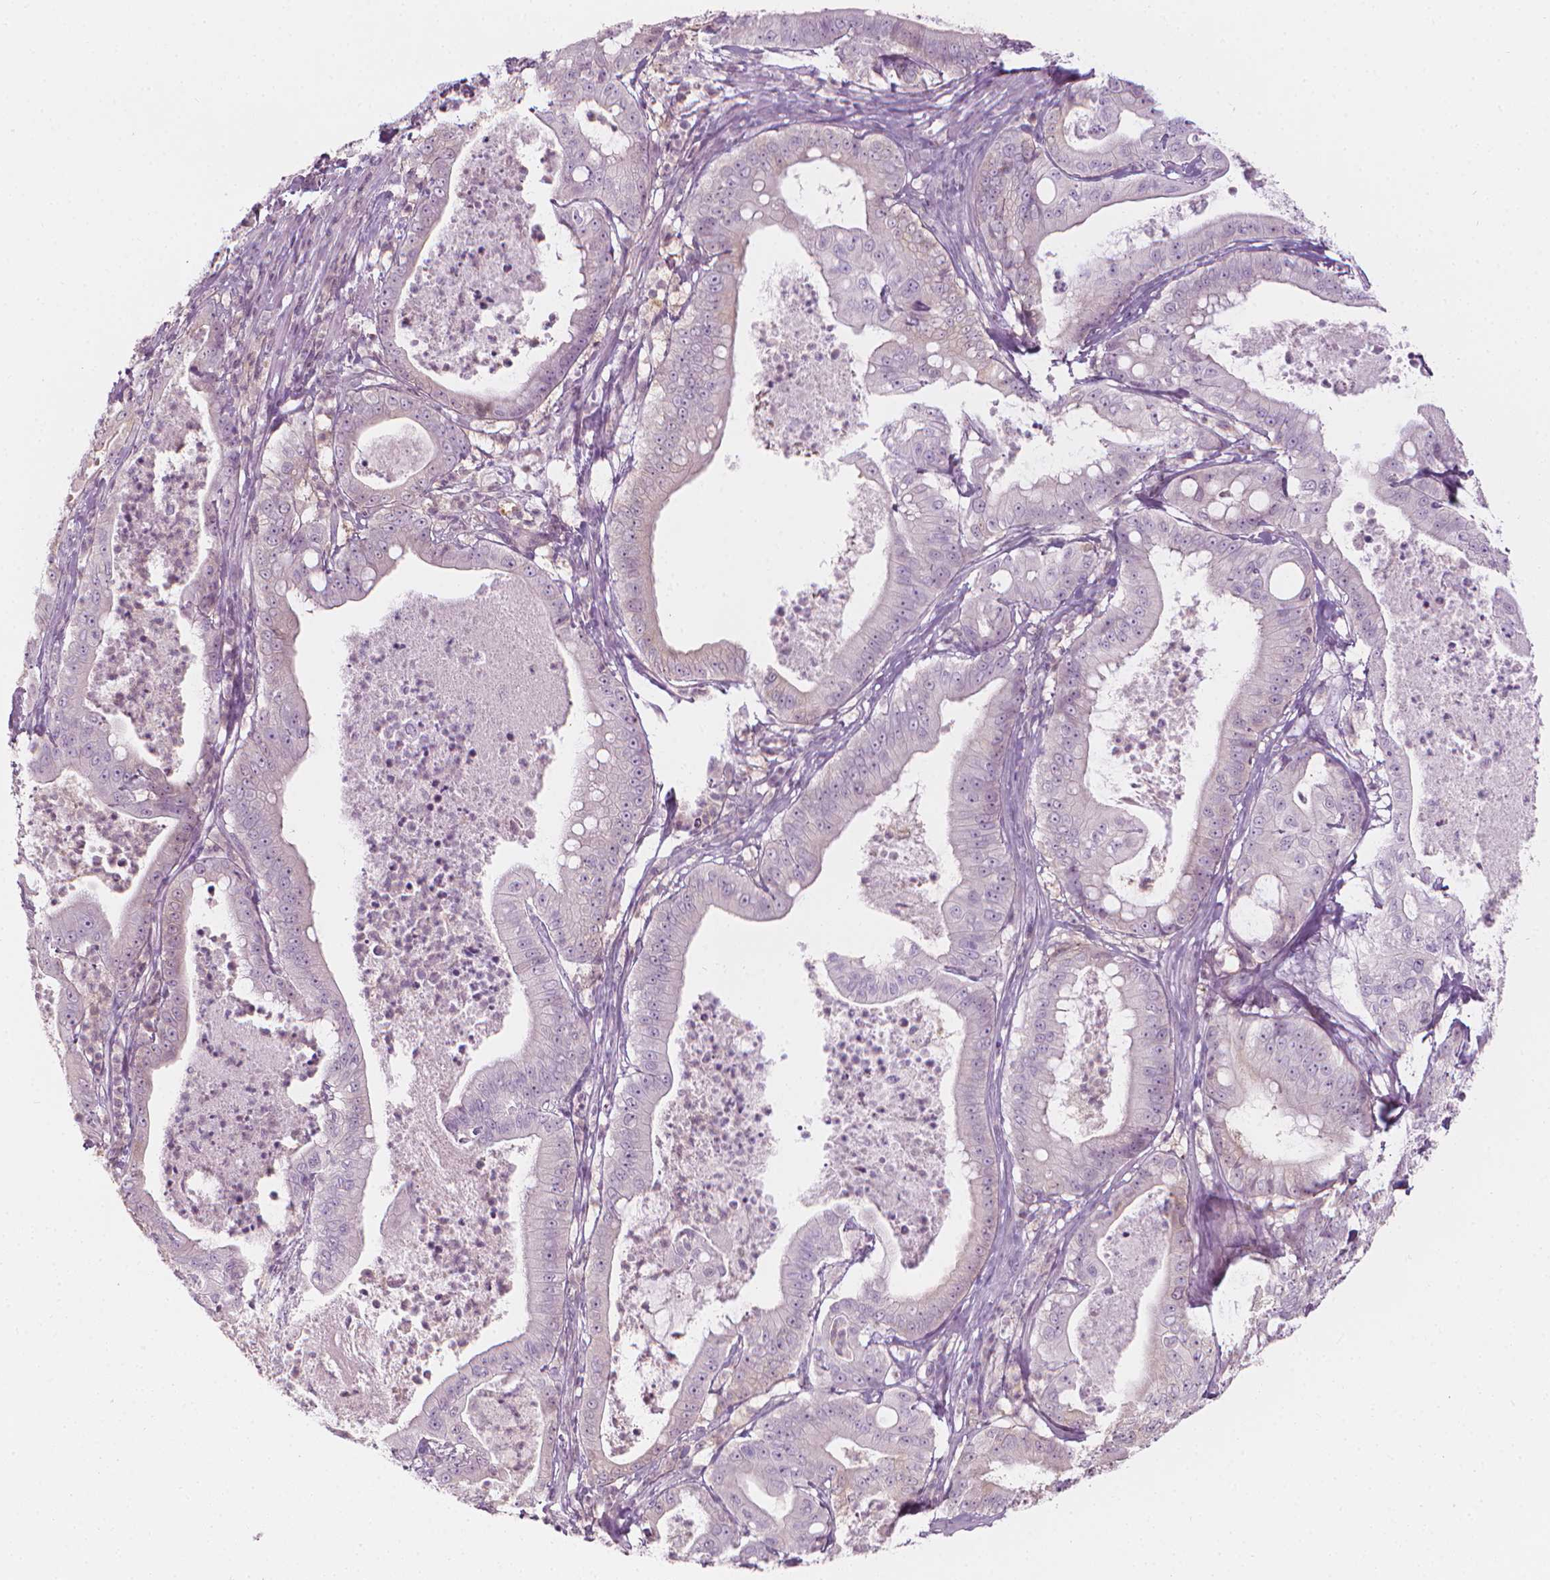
{"staining": {"intensity": "negative", "quantity": "none", "location": "none"}, "tissue": "pancreatic cancer", "cell_type": "Tumor cells", "image_type": "cancer", "snomed": [{"axis": "morphology", "description": "Adenocarcinoma, NOS"}, {"axis": "topography", "description": "Pancreas"}], "caption": "IHC image of neoplastic tissue: human adenocarcinoma (pancreatic) stained with DAB (3,3'-diaminobenzidine) reveals no significant protein staining in tumor cells.", "gene": "SHMT1", "patient": {"sex": "male", "age": 71}}